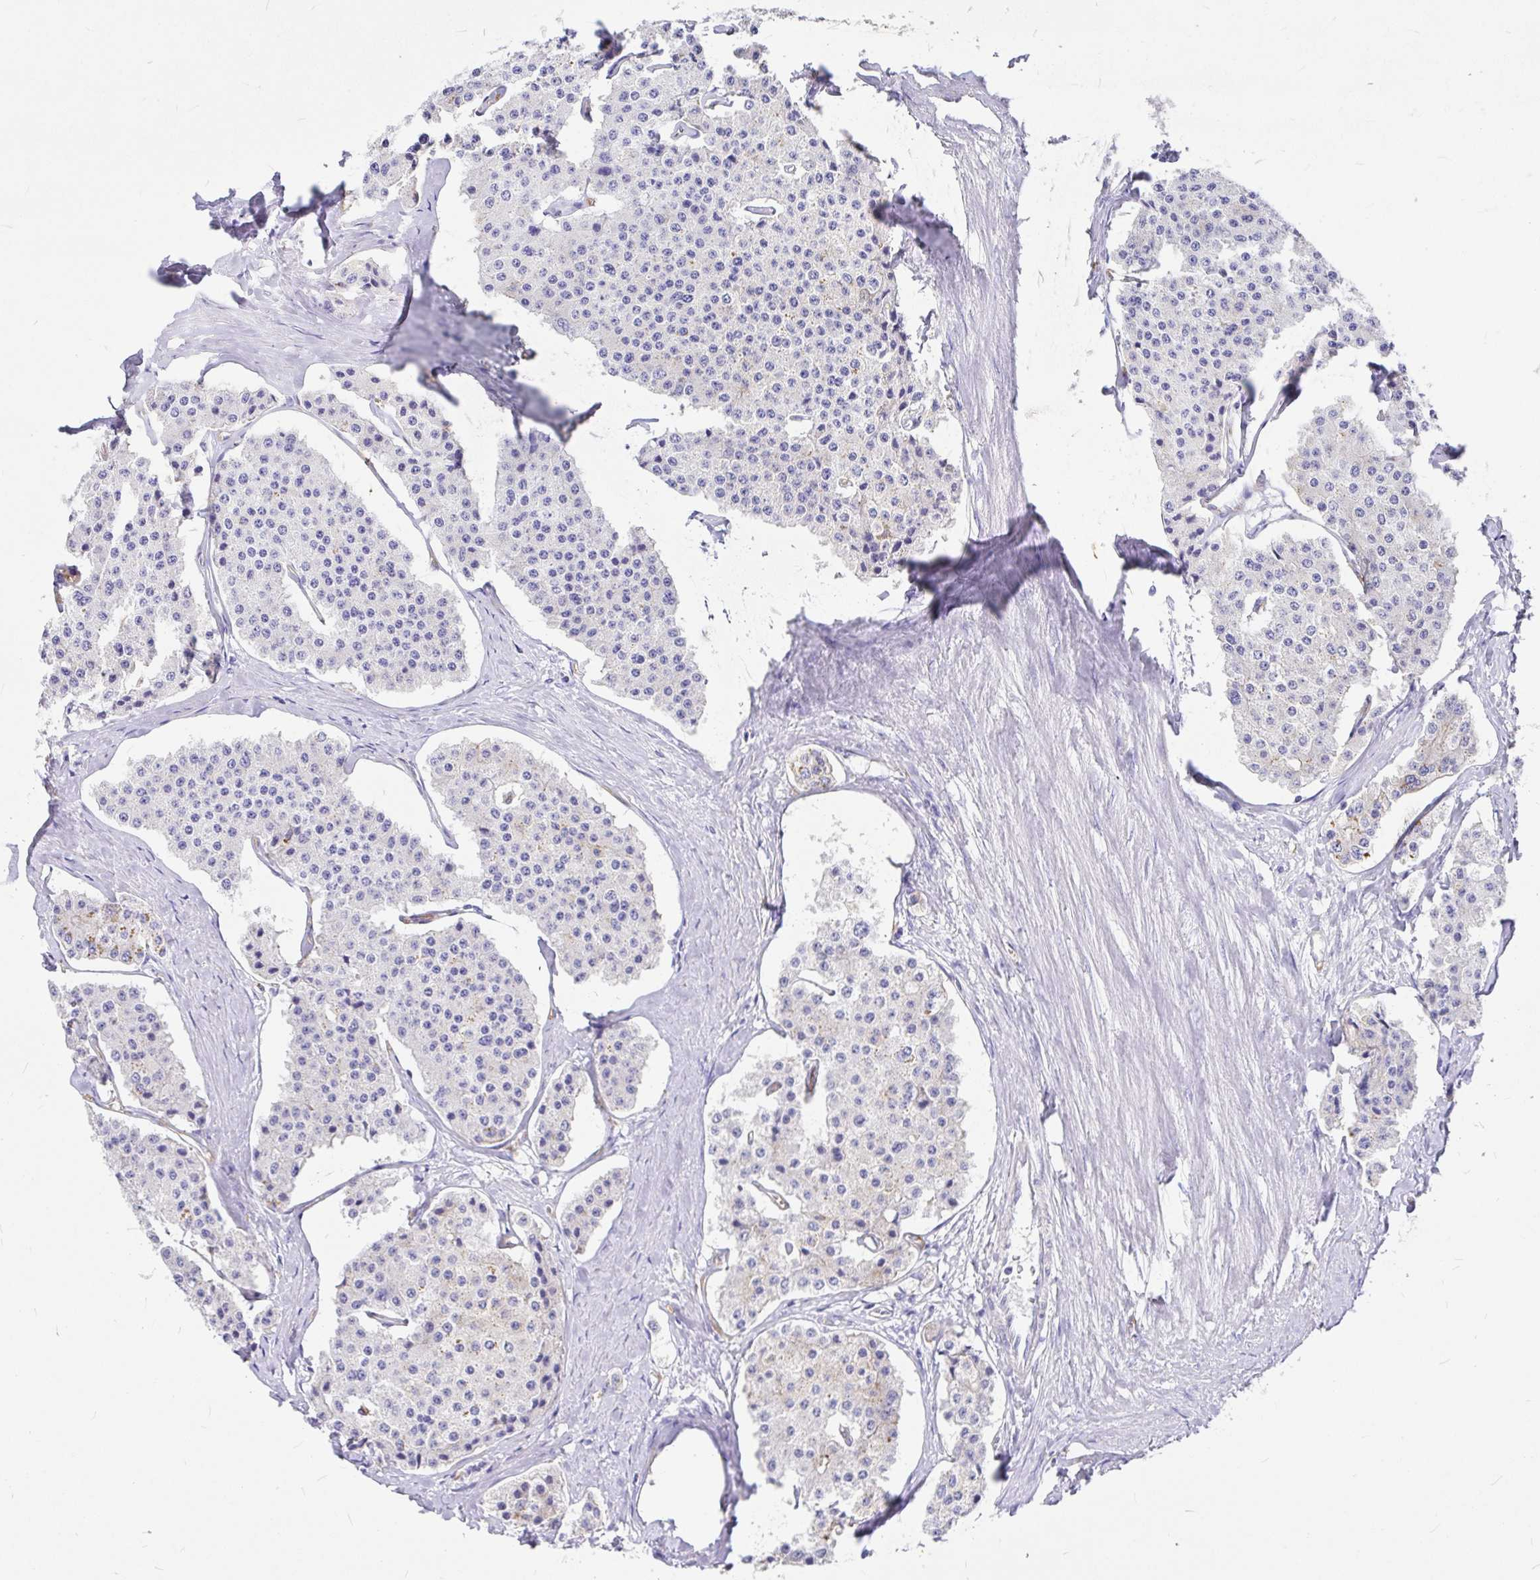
{"staining": {"intensity": "negative", "quantity": "none", "location": "none"}, "tissue": "carcinoid", "cell_type": "Tumor cells", "image_type": "cancer", "snomed": [{"axis": "morphology", "description": "Carcinoid, malignant, NOS"}, {"axis": "topography", "description": "Small intestine"}], "caption": "Photomicrograph shows no significant protein expression in tumor cells of carcinoid.", "gene": "MYO1B", "patient": {"sex": "female", "age": 65}}